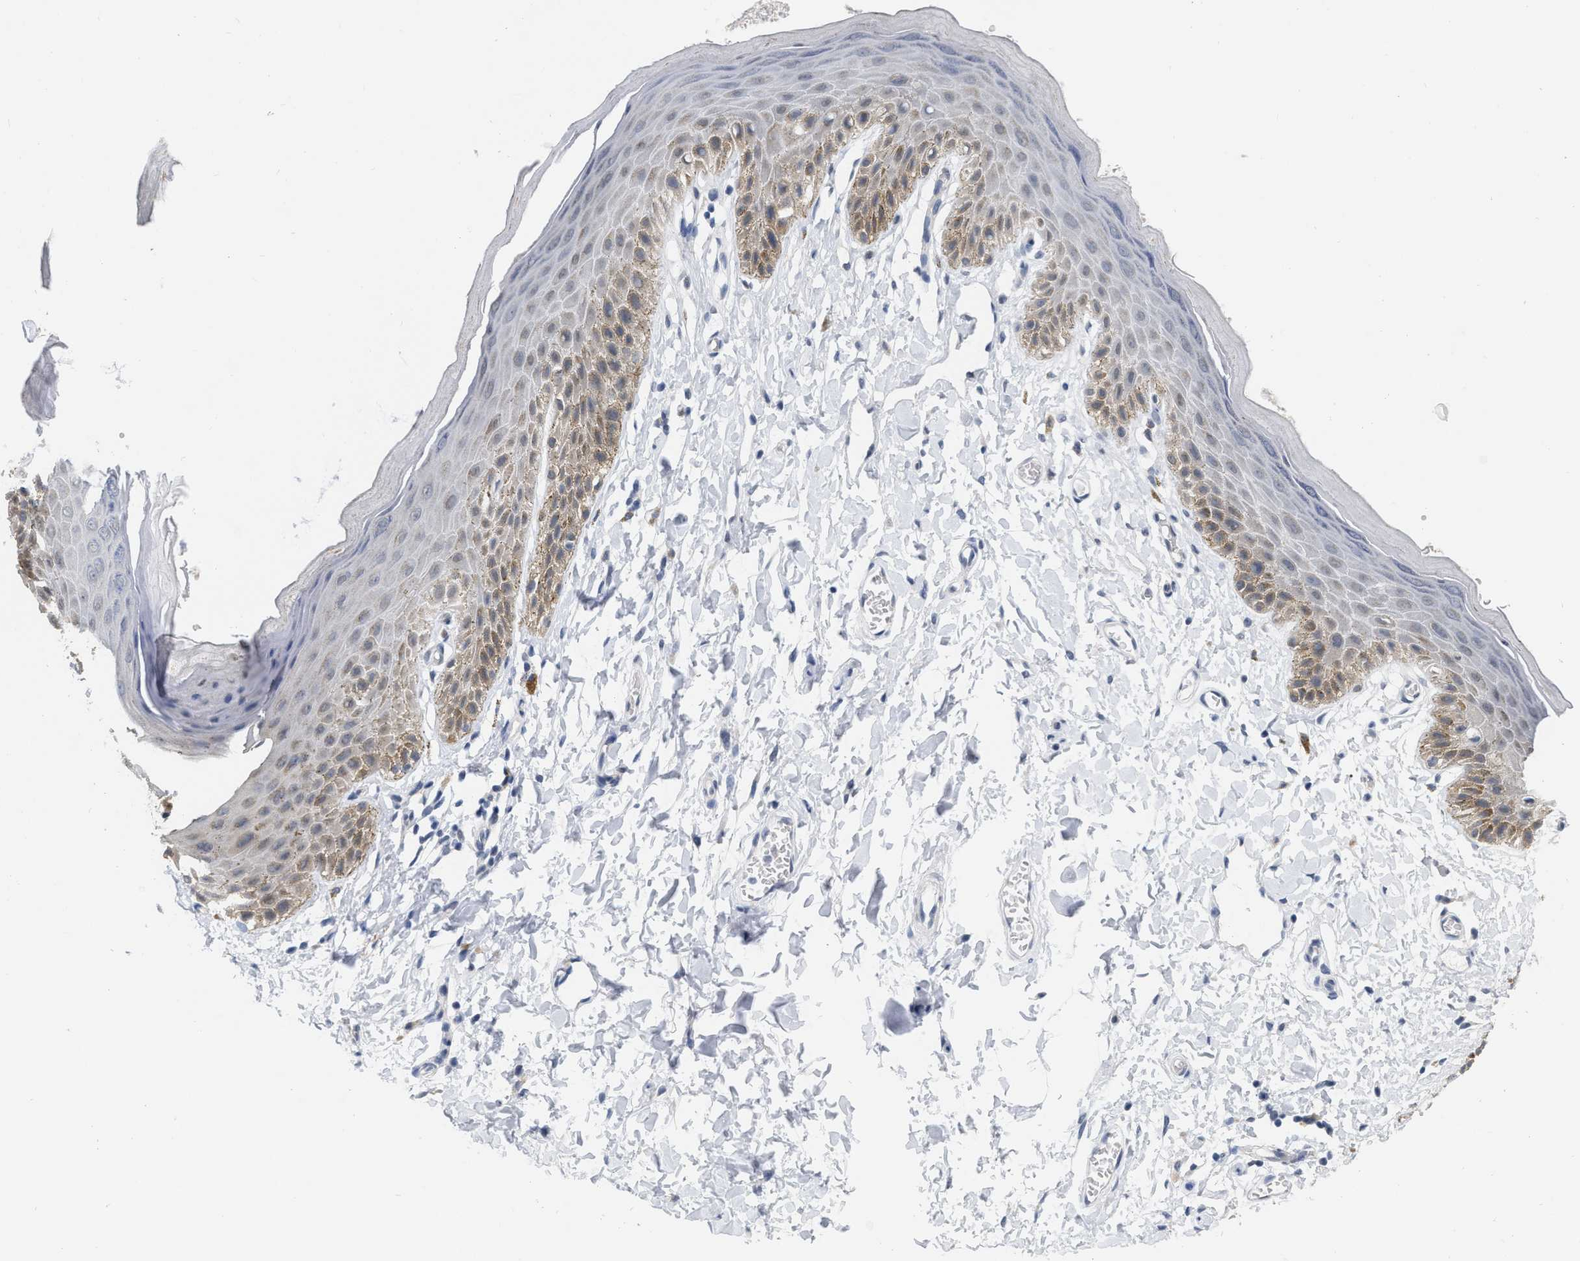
{"staining": {"intensity": "moderate", "quantity": "25%-75%", "location": "cytoplasmic/membranous,nuclear"}, "tissue": "skin", "cell_type": "Epidermal cells", "image_type": "normal", "snomed": [{"axis": "morphology", "description": "Normal tissue, NOS"}, {"axis": "topography", "description": "Anal"}], "caption": "Moderate cytoplasmic/membranous,nuclear positivity for a protein is identified in approximately 25%-75% of epidermal cells of normal skin using immunohistochemistry.", "gene": "RUVBL1", "patient": {"sex": "male", "age": 44}}